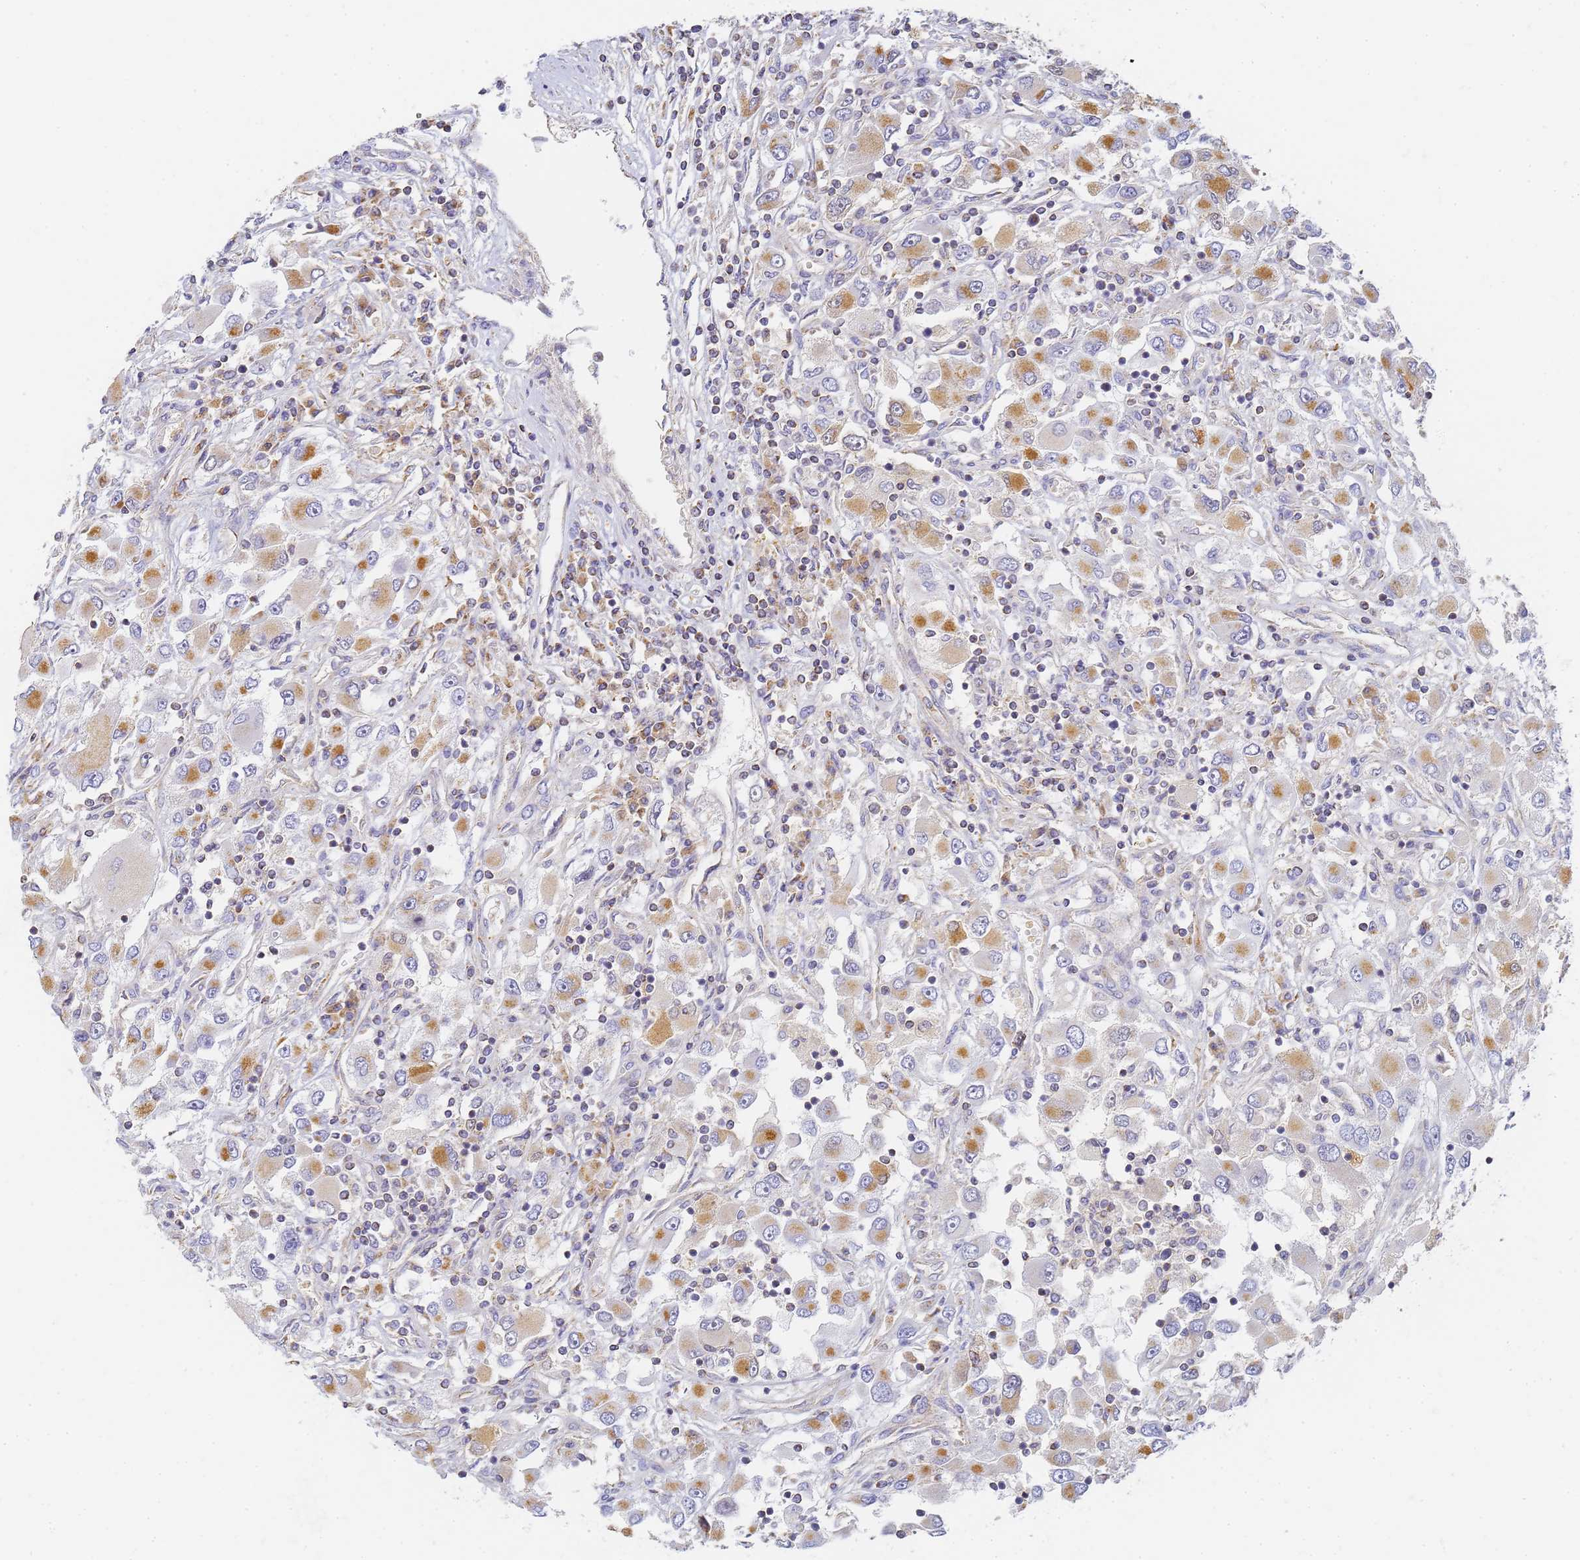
{"staining": {"intensity": "moderate", "quantity": "25%-75%", "location": "cytoplasmic/membranous"}, "tissue": "renal cancer", "cell_type": "Tumor cells", "image_type": "cancer", "snomed": [{"axis": "morphology", "description": "Adenocarcinoma, NOS"}, {"axis": "topography", "description": "Kidney"}], "caption": "Immunohistochemical staining of renal cancer (adenocarcinoma) reveals moderate cytoplasmic/membranous protein positivity in about 25%-75% of tumor cells.", "gene": "UTP23", "patient": {"sex": "female", "age": 52}}